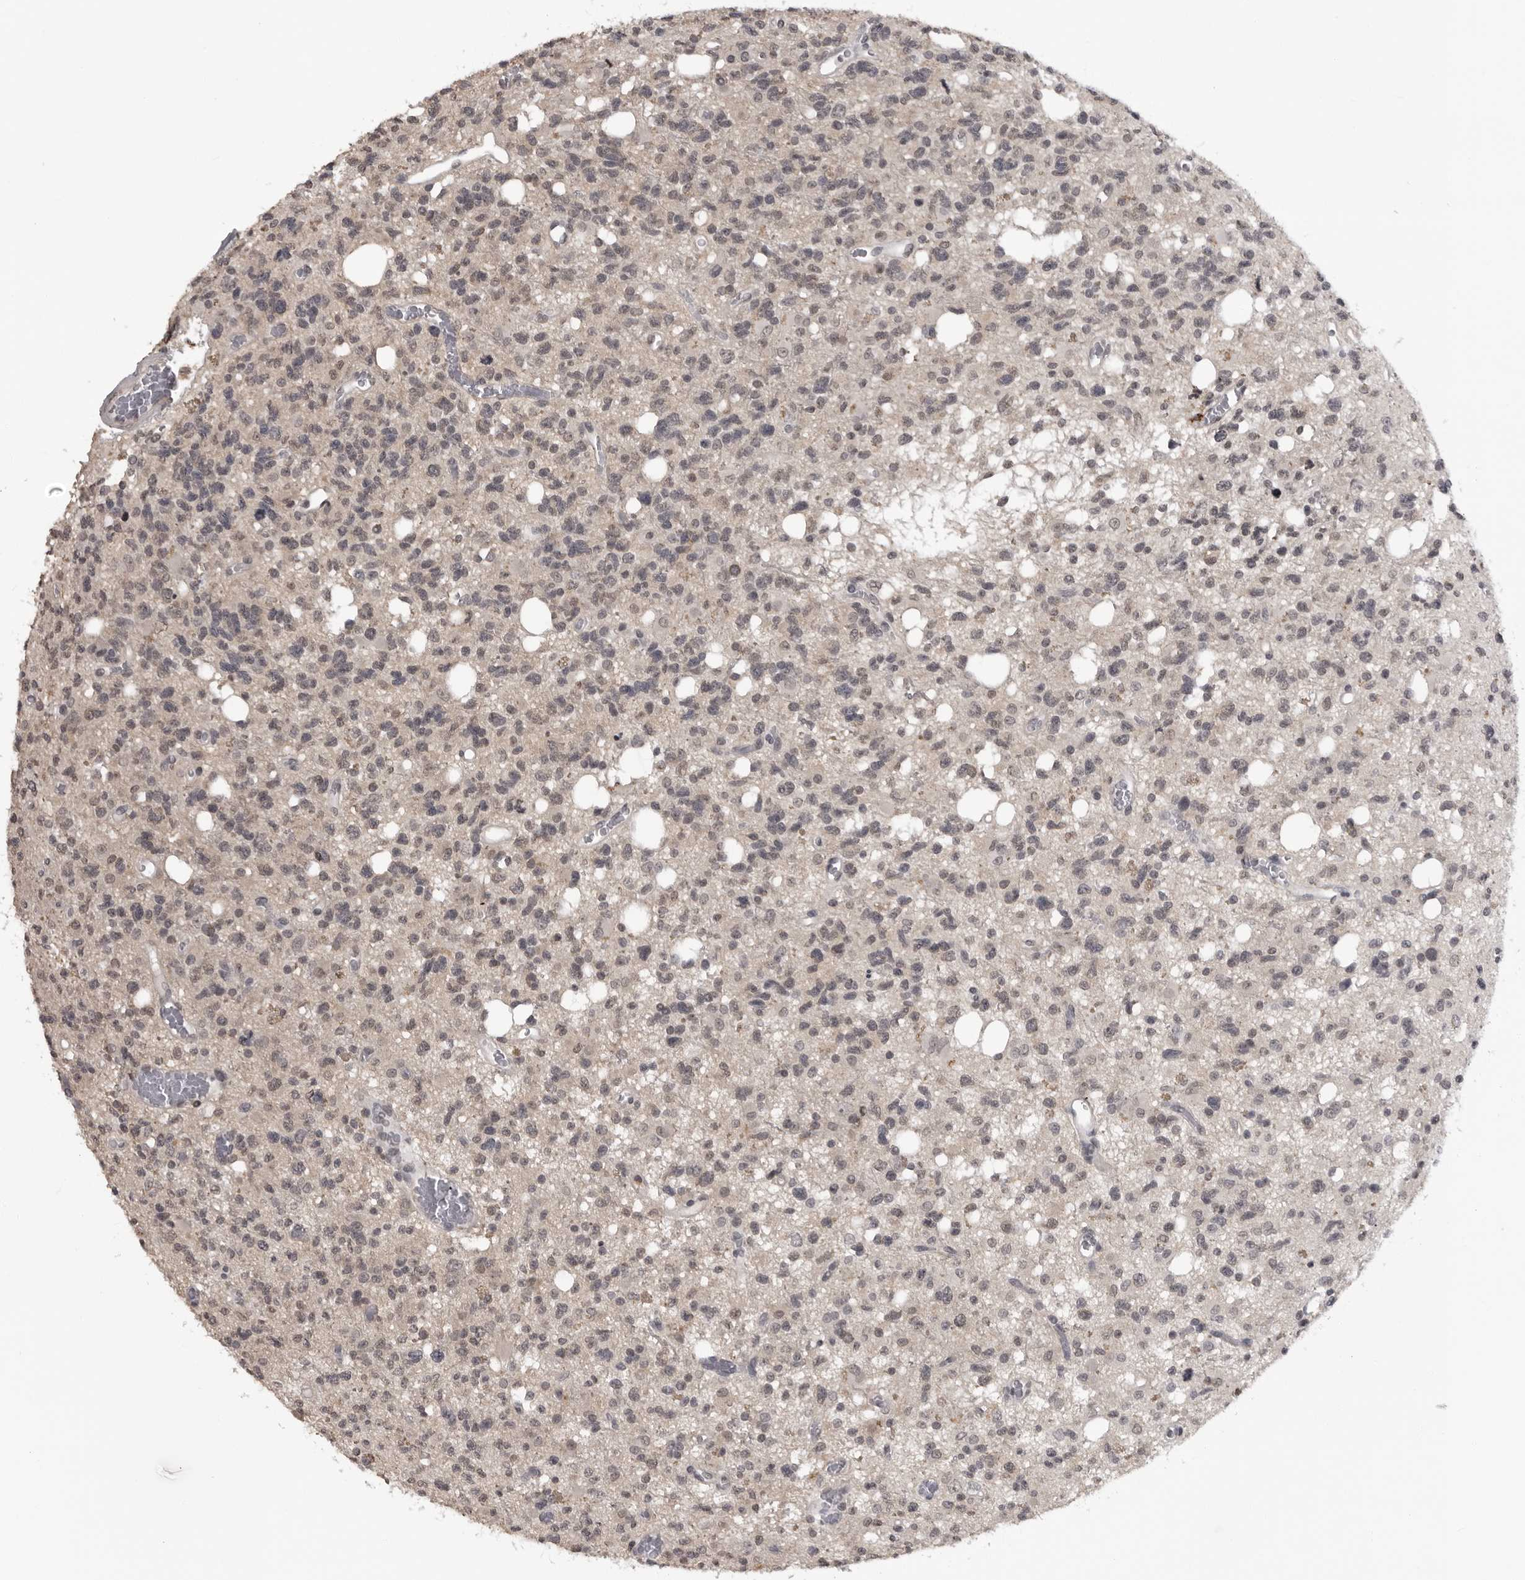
{"staining": {"intensity": "negative", "quantity": "none", "location": "none"}, "tissue": "glioma", "cell_type": "Tumor cells", "image_type": "cancer", "snomed": [{"axis": "morphology", "description": "Glioma, malignant, High grade"}, {"axis": "topography", "description": "Brain"}], "caption": "Tumor cells show no significant expression in malignant glioma (high-grade).", "gene": "PDCL3", "patient": {"sex": "female", "age": 62}}